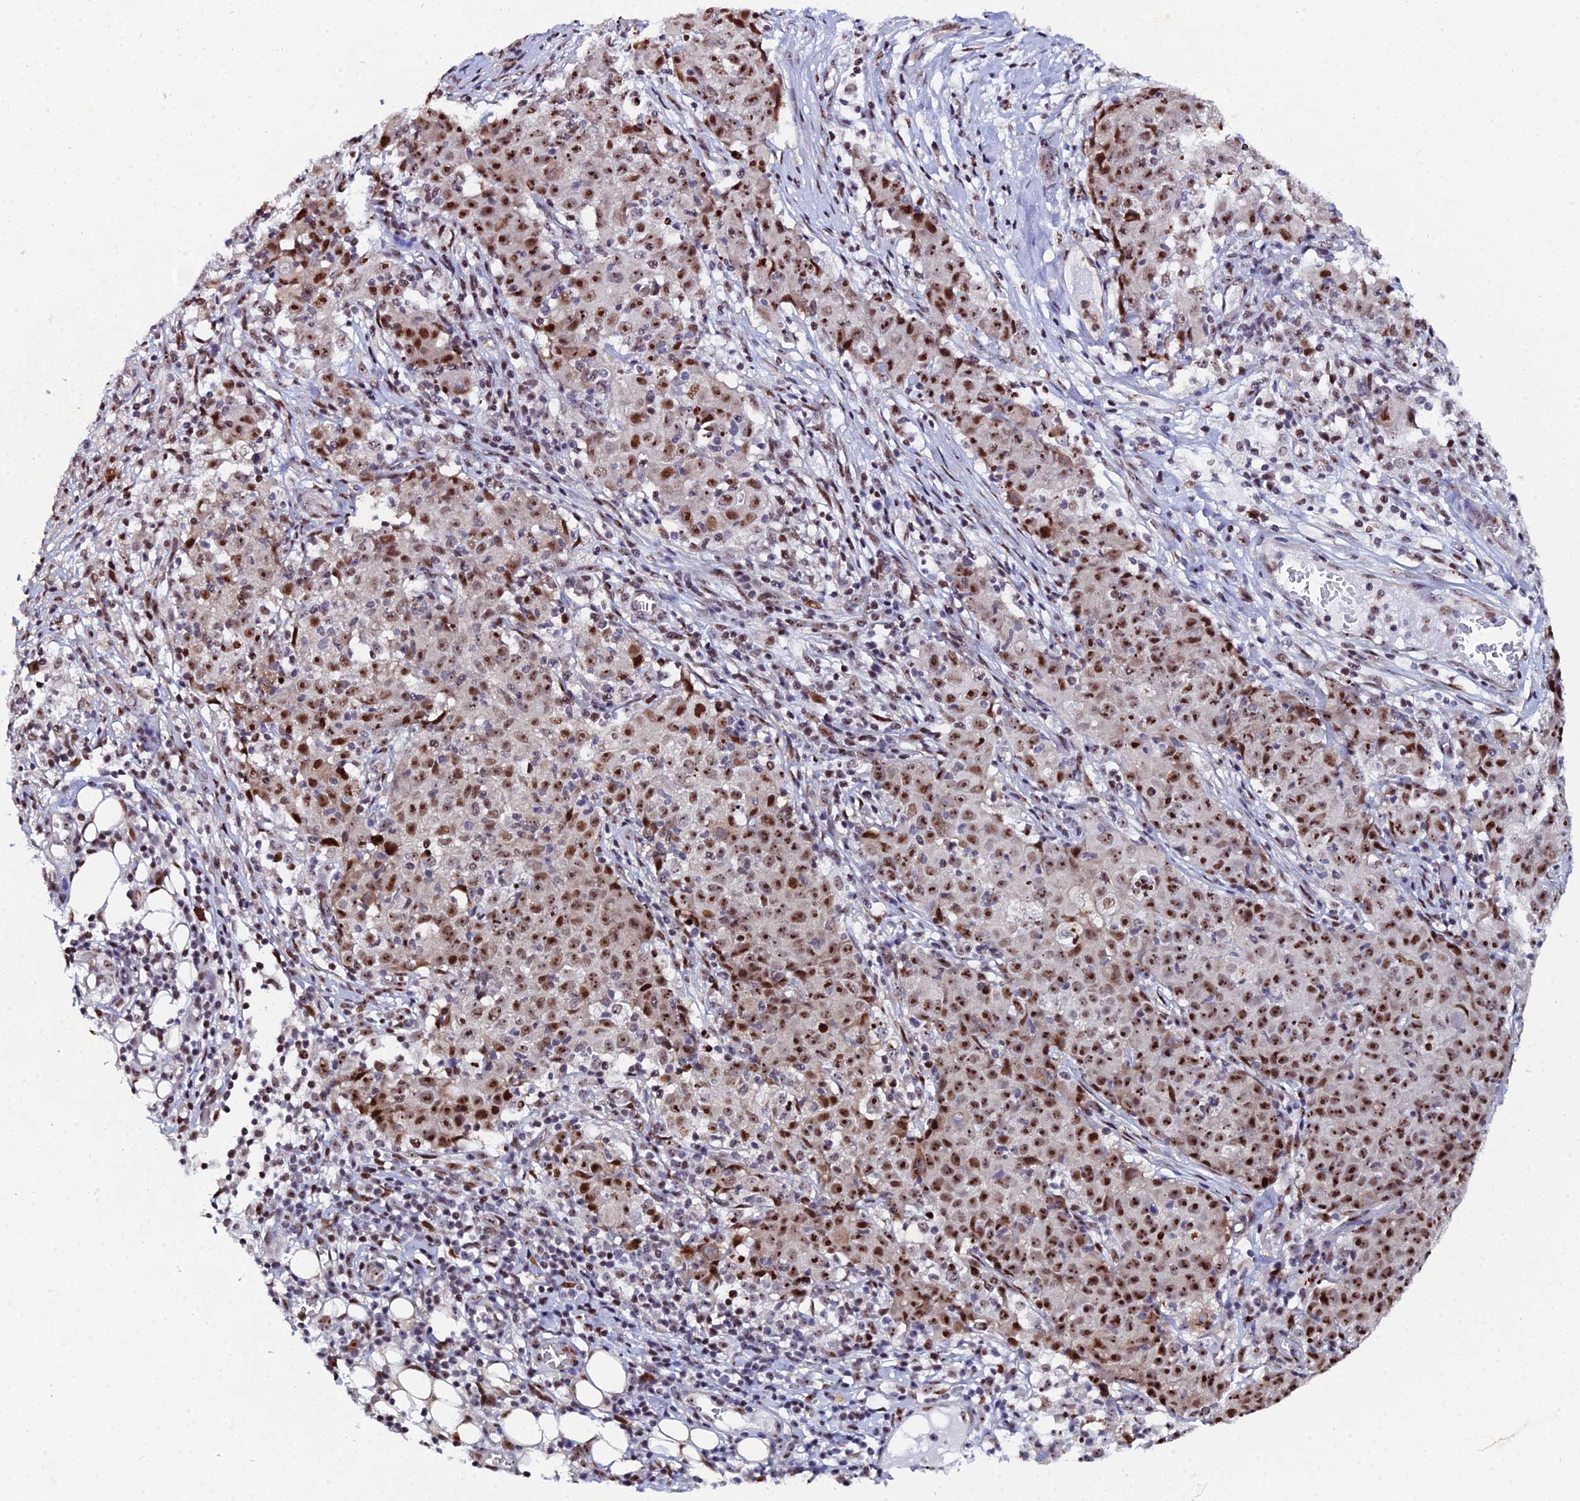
{"staining": {"intensity": "strong", "quantity": ">75%", "location": "nuclear"}, "tissue": "ovarian cancer", "cell_type": "Tumor cells", "image_type": "cancer", "snomed": [{"axis": "morphology", "description": "Carcinoma, endometroid"}, {"axis": "topography", "description": "Ovary"}], "caption": "Immunohistochemical staining of human ovarian cancer exhibits strong nuclear protein positivity in about >75% of tumor cells.", "gene": "TIFA", "patient": {"sex": "female", "age": 42}}